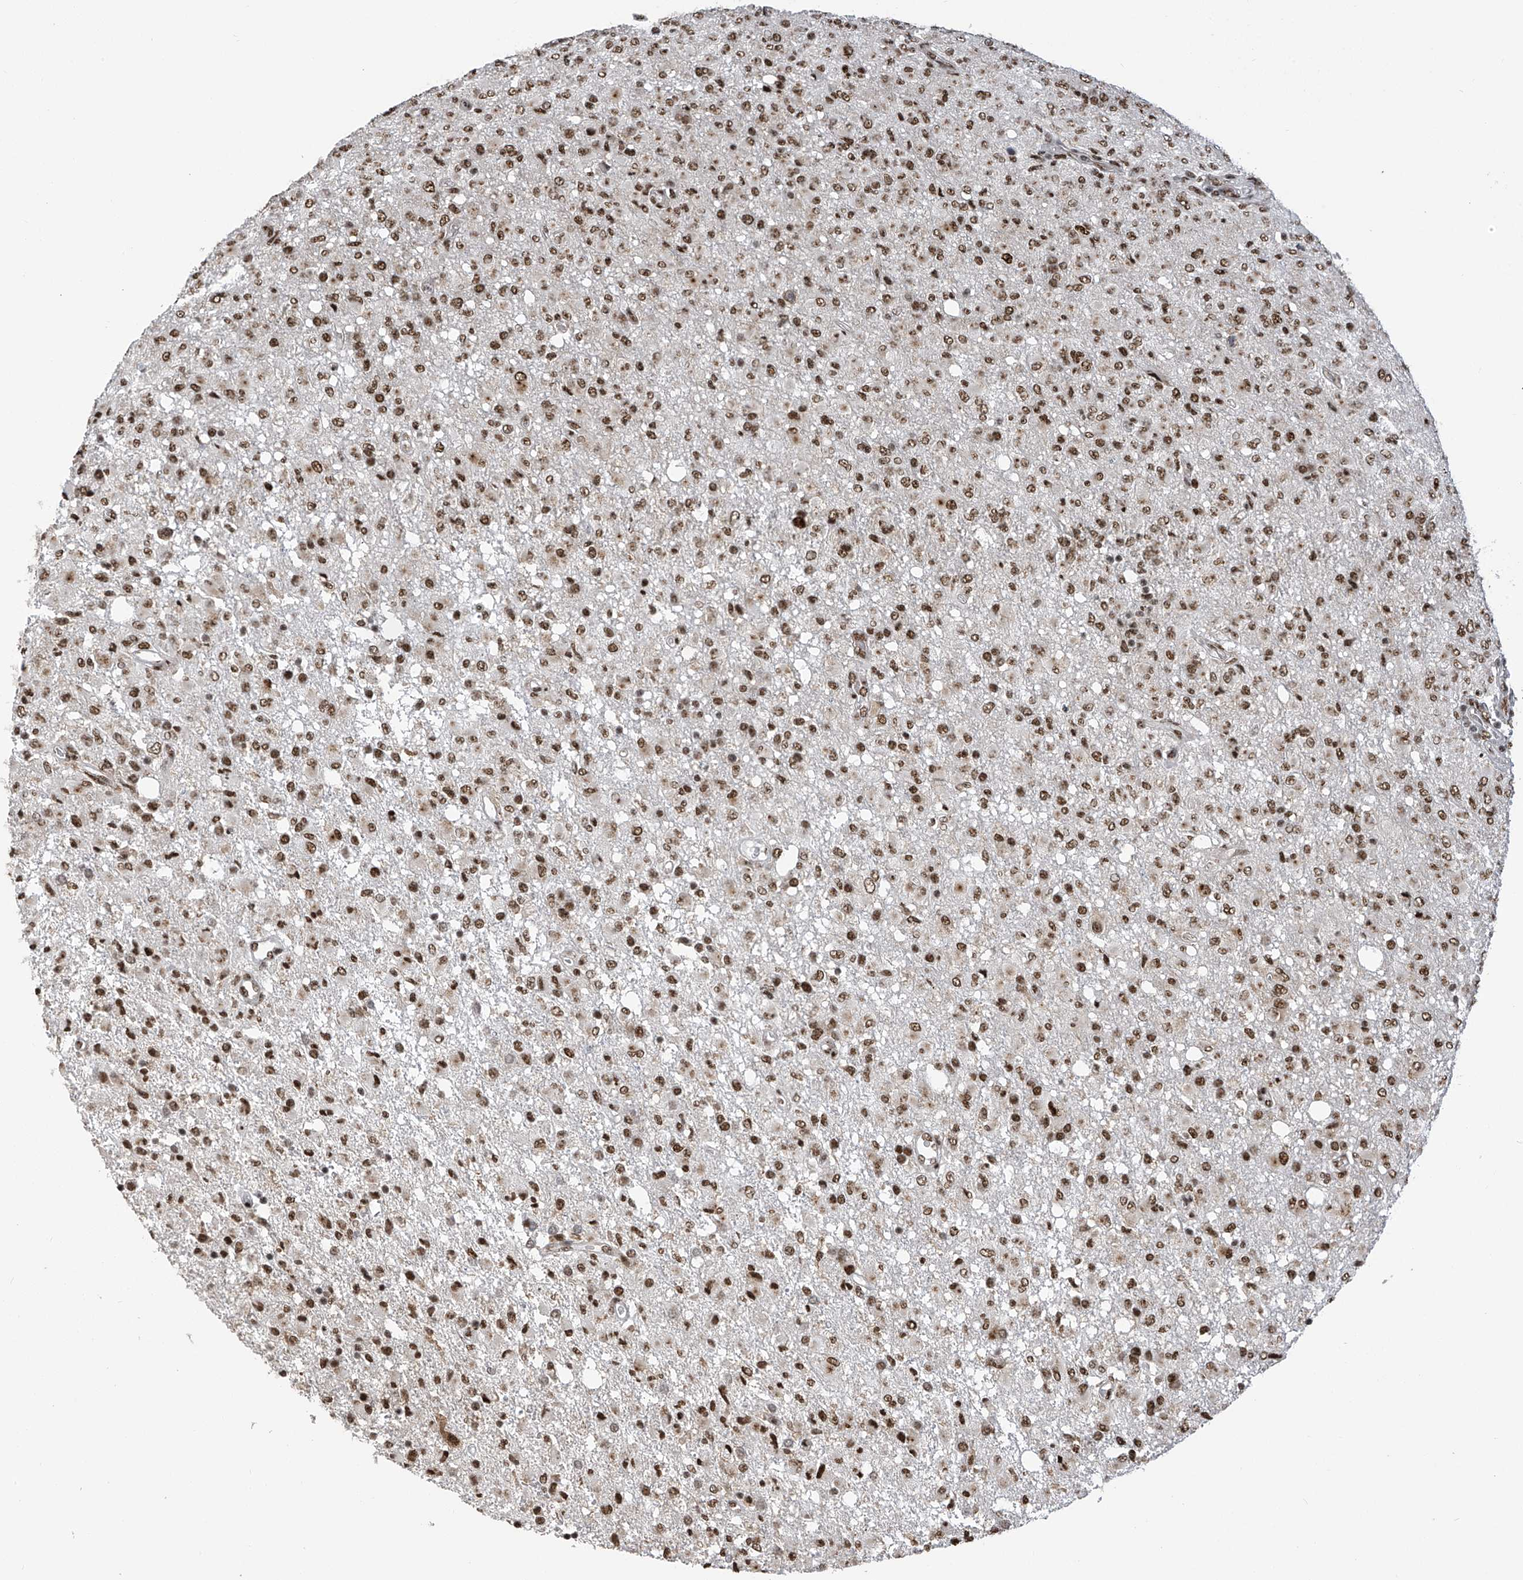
{"staining": {"intensity": "moderate", "quantity": ">75%", "location": "nuclear"}, "tissue": "glioma", "cell_type": "Tumor cells", "image_type": "cancer", "snomed": [{"axis": "morphology", "description": "Glioma, malignant, High grade"}, {"axis": "topography", "description": "Brain"}], "caption": "Immunohistochemistry (IHC) photomicrograph of neoplastic tissue: human high-grade glioma (malignant) stained using immunohistochemistry exhibits medium levels of moderate protein expression localized specifically in the nuclear of tumor cells, appearing as a nuclear brown color.", "gene": "APLF", "patient": {"sex": "female", "age": 57}}